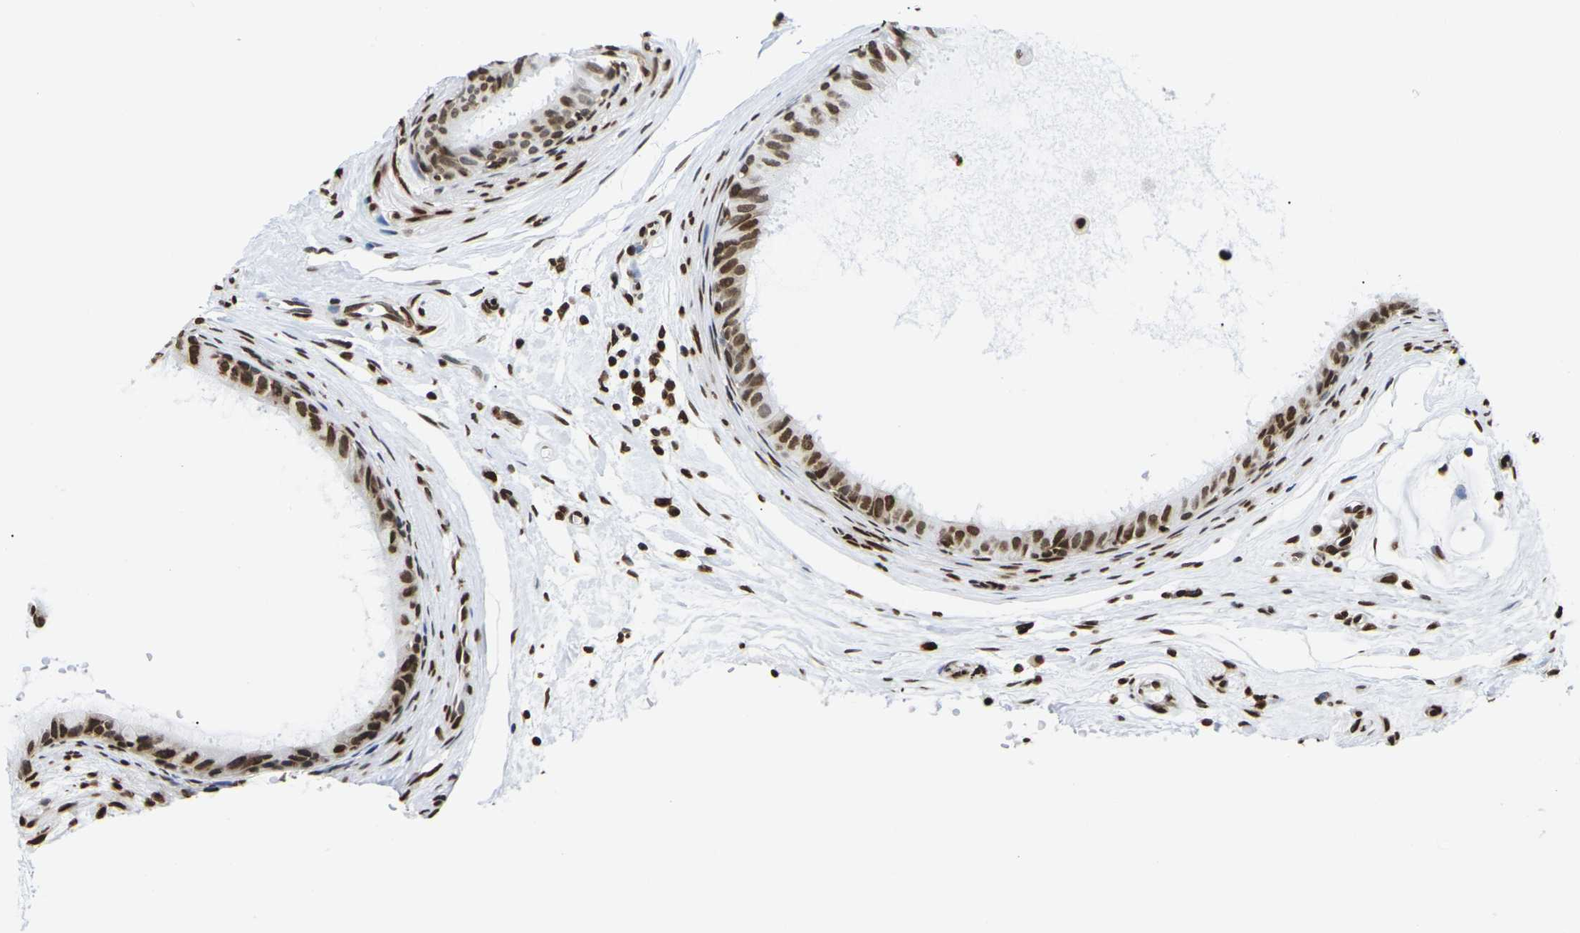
{"staining": {"intensity": "strong", "quantity": "25%-75%", "location": "nuclear"}, "tissue": "epididymis", "cell_type": "Glandular cells", "image_type": "normal", "snomed": [{"axis": "morphology", "description": "Normal tissue, NOS"}, {"axis": "morphology", "description": "Inflammation, NOS"}, {"axis": "topography", "description": "Epididymis"}], "caption": "A brown stain shows strong nuclear expression of a protein in glandular cells of benign human epididymis.", "gene": "H2AC21", "patient": {"sex": "male", "age": 85}}